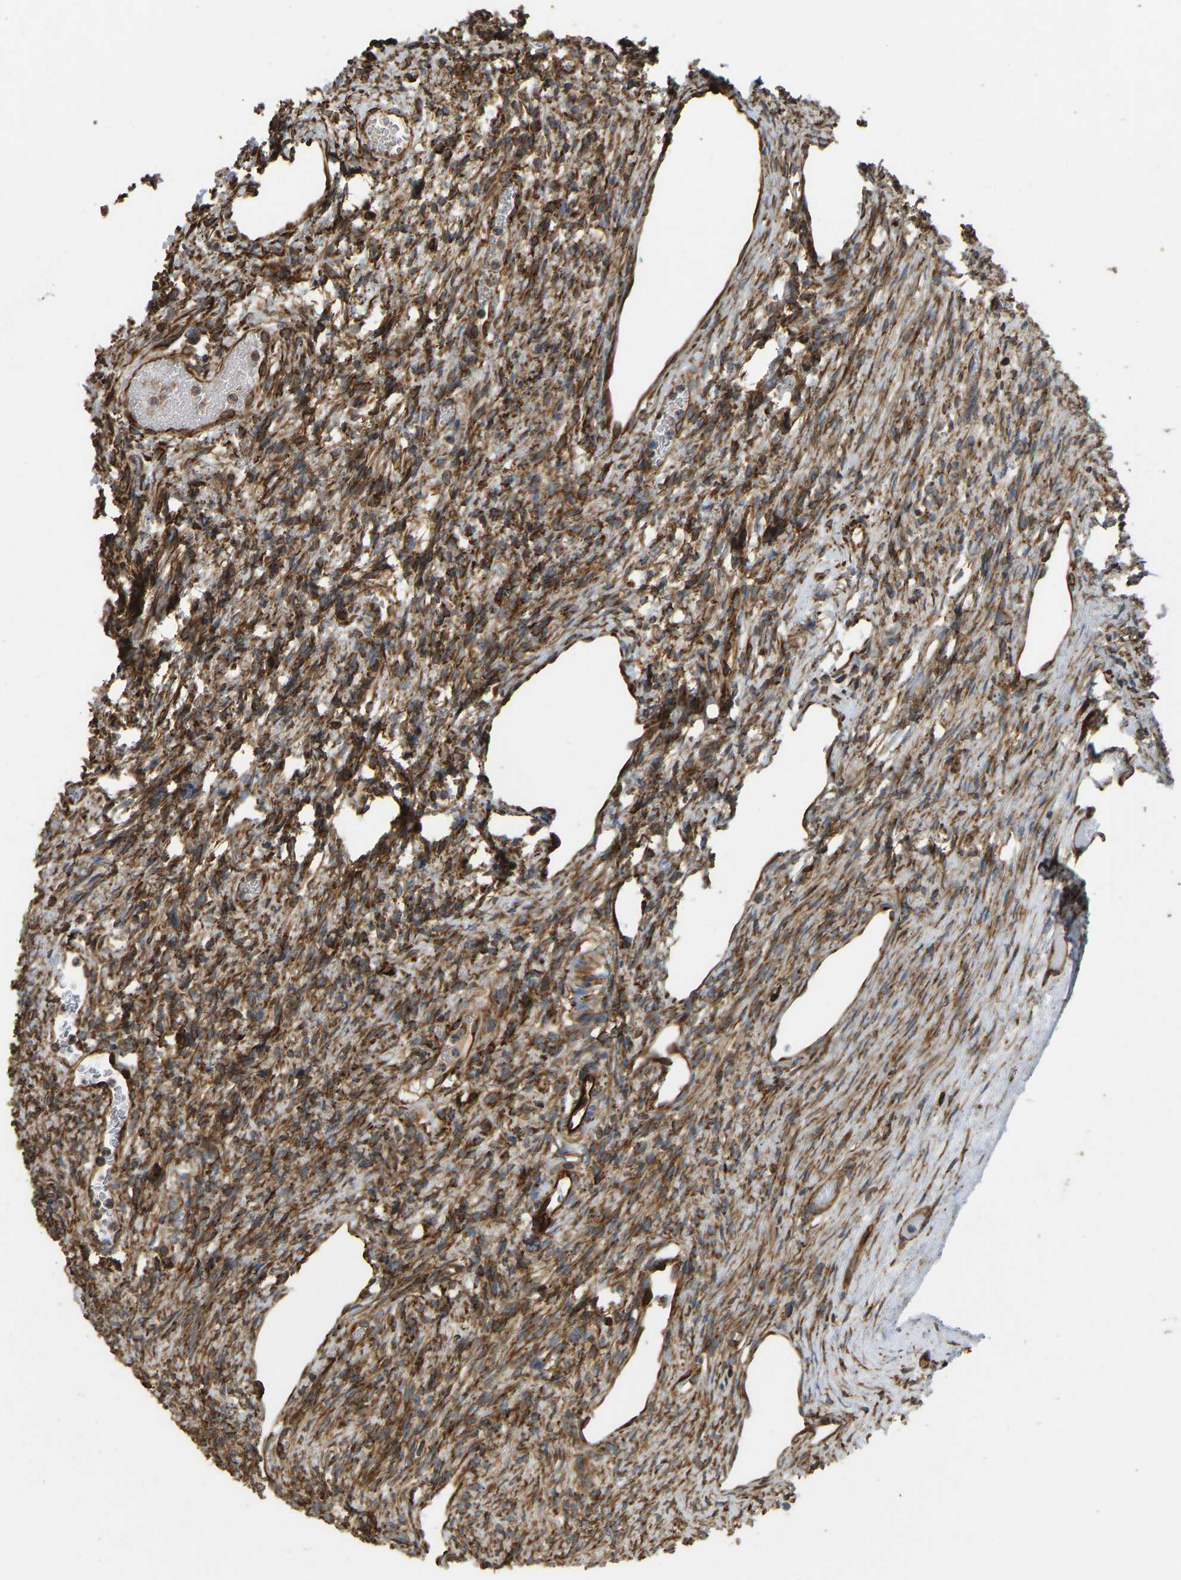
{"staining": {"intensity": "strong", "quantity": ">75%", "location": "cytoplasmic/membranous"}, "tissue": "ovary", "cell_type": "Ovarian stroma cells", "image_type": "normal", "snomed": [{"axis": "morphology", "description": "Normal tissue, NOS"}, {"axis": "topography", "description": "Ovary"}], "caption": "Immunohistochemistry of normal ovary shows high levels of strong cytoplasmic/membranous expression in approximately >75% of ovarian stroma cells.", "gene": "BEX3", "patient": {"sex": "female", "age": 33}}